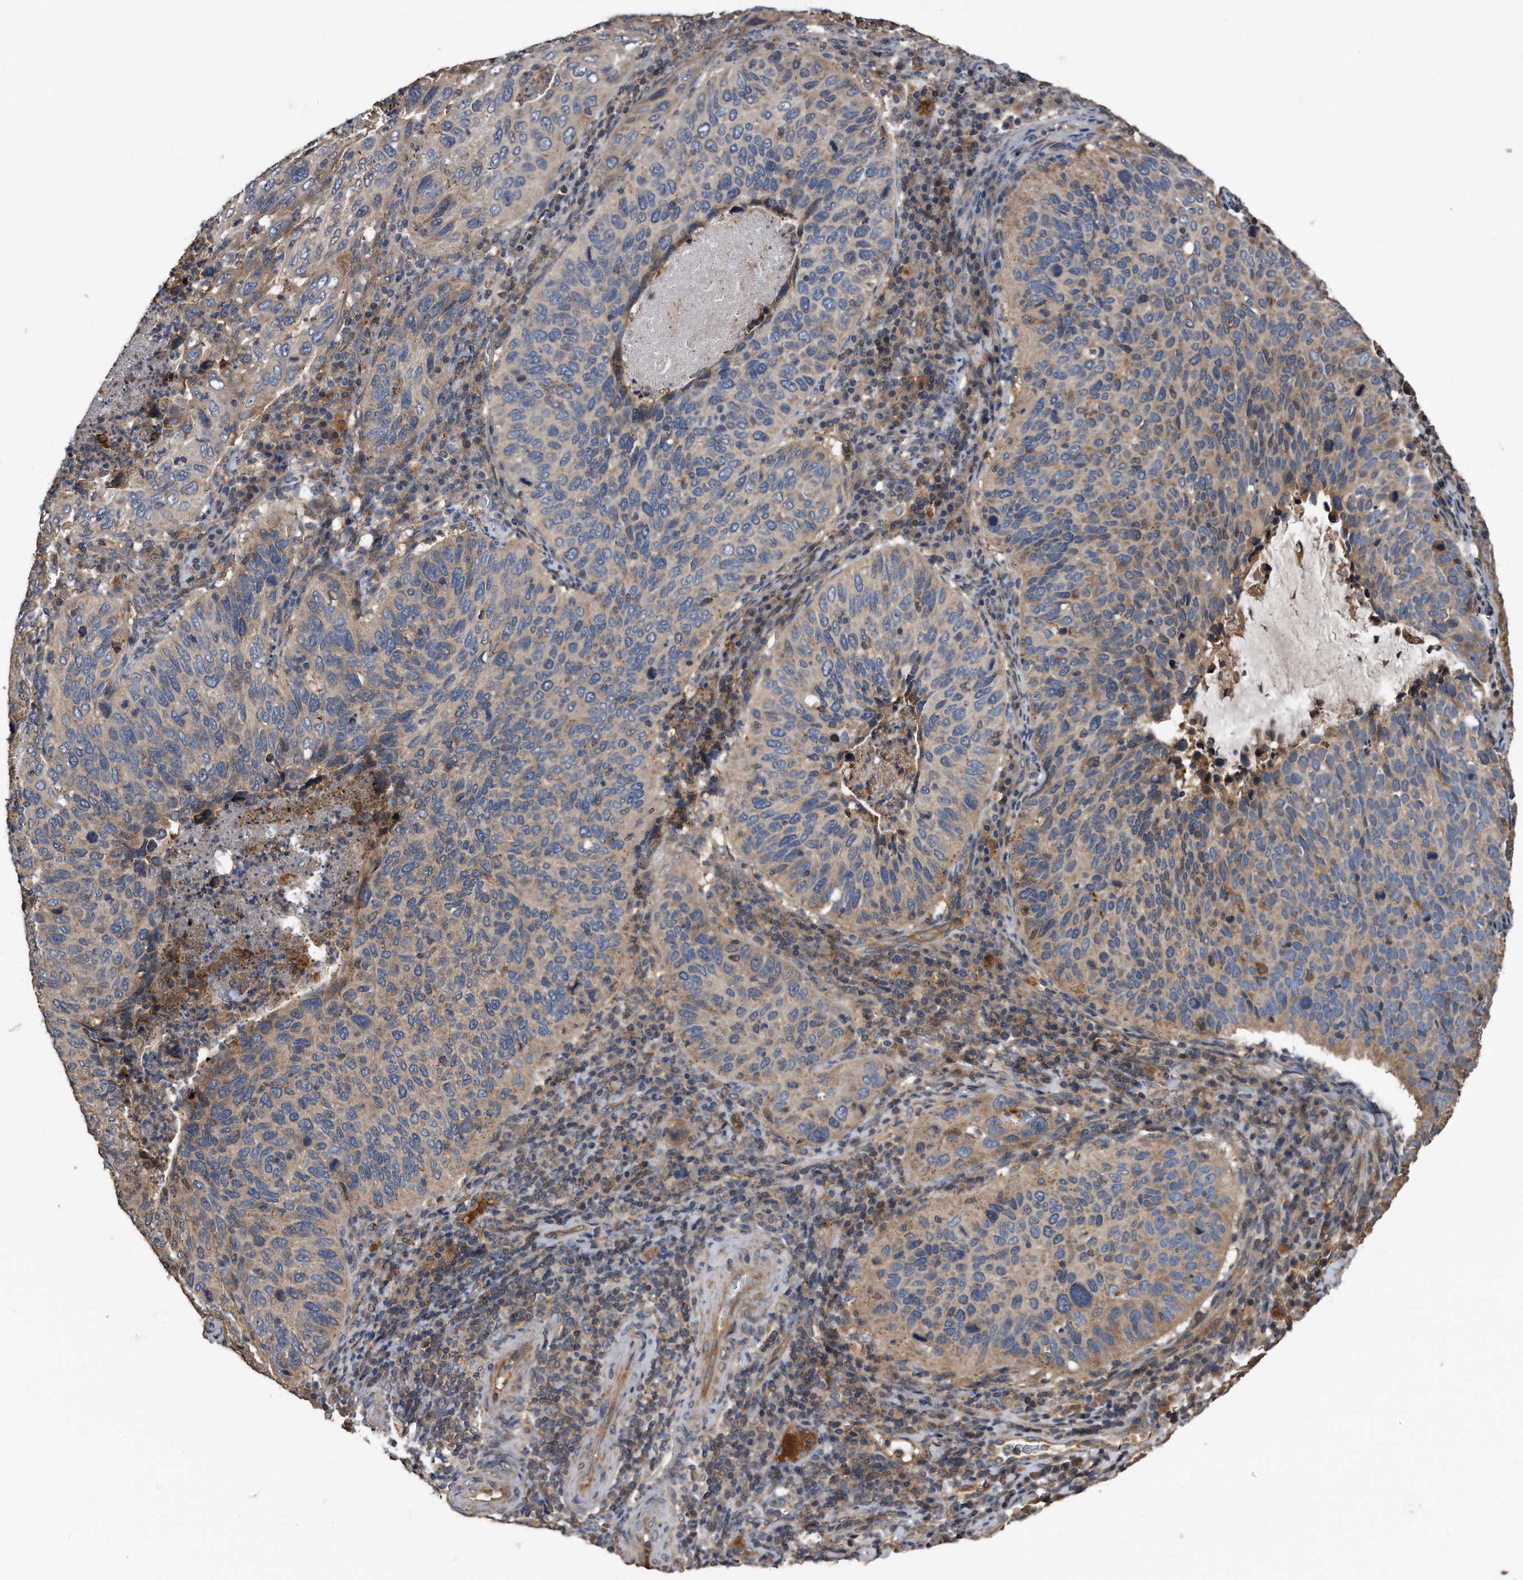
{"staining": {"intensity": "weak", "quantity": "25%-75%", "location": "cytoplasmic/membranous"}, "tissue": "cervical cancer", "cell_type": "Tumor cells", "image_type": "cancer", "snomed": [{"axis": "morphology", "description": "Squamous cell carcinoma, NOS"}, {"axis": "topography", "description": "Cervix"}], "caption": "Cervical cancer tissue reveals weak cytoplasmic/membranous positivity in approximately 25%-75% of tumor cells, visualized by immunohistochemistry.", "gene": "KCND3", "patient": {"sex": "female", "age": 38}}